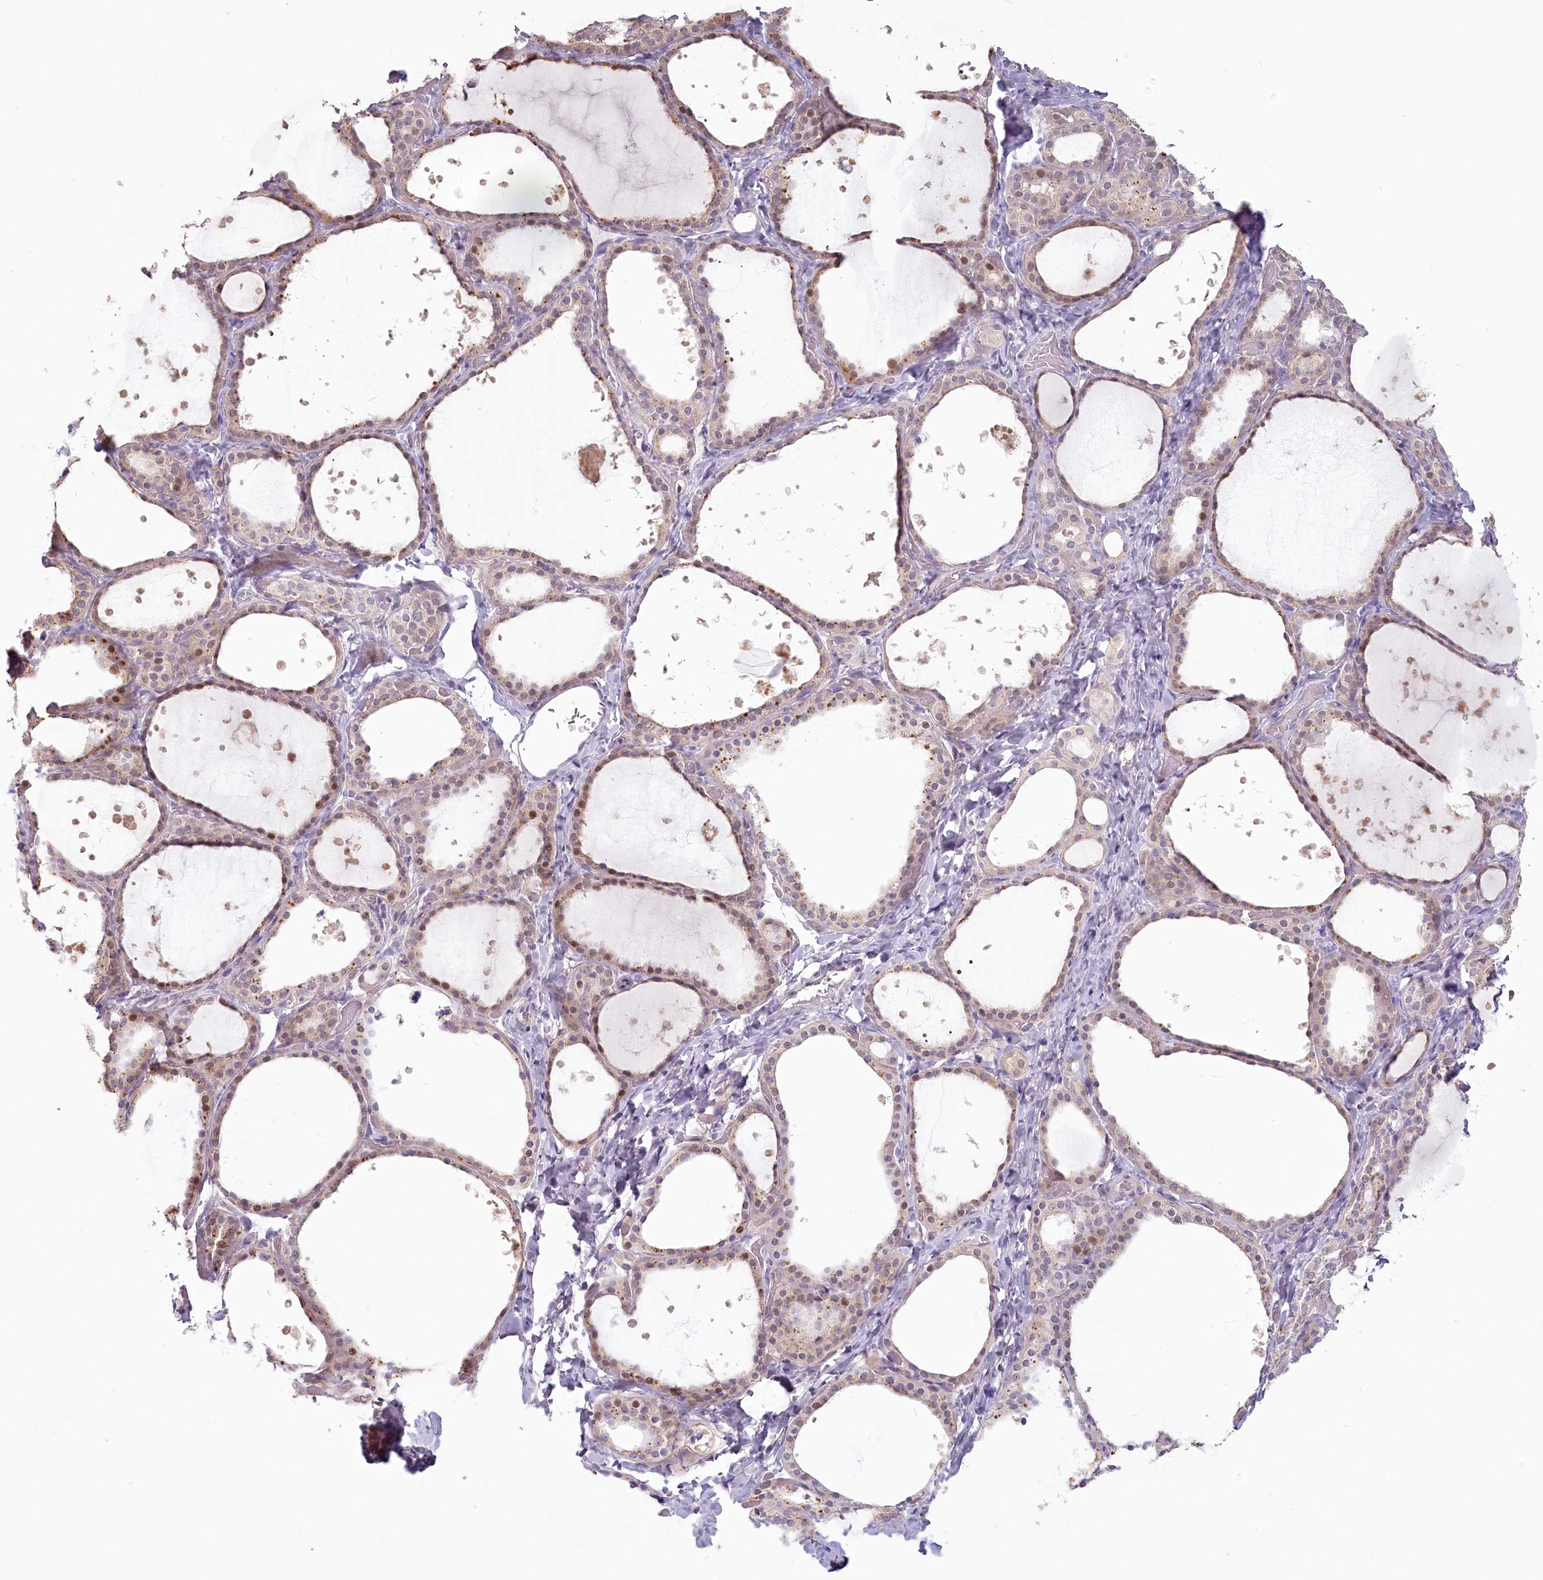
{"staining": {"intensity": "moderate", "quantity": "25%-75%", "location": "cytoplasmic/membranous,nuclear"}, "tissue": "thyroid gland", "cell_type": "Glandular cells", "image_type": "normal", "snomed": [{"axis": "morphology", "description": "Normal tissue, NOS"}, {"axis": "topography", "description": "Thyroid gland"}], "caption": "A high-resolution image shows IHC staining of normal thyroid gland, which displays moderate cytoplasmic/membranous,nuclear staining in about 25%-75% of glandular cells. (Stains: DAB in brown, nuclei in blue, Microscopy: brightfield microscopy at high magnification).", "gene": "USP11", "patient": {"sex": "female", "age": 44}}